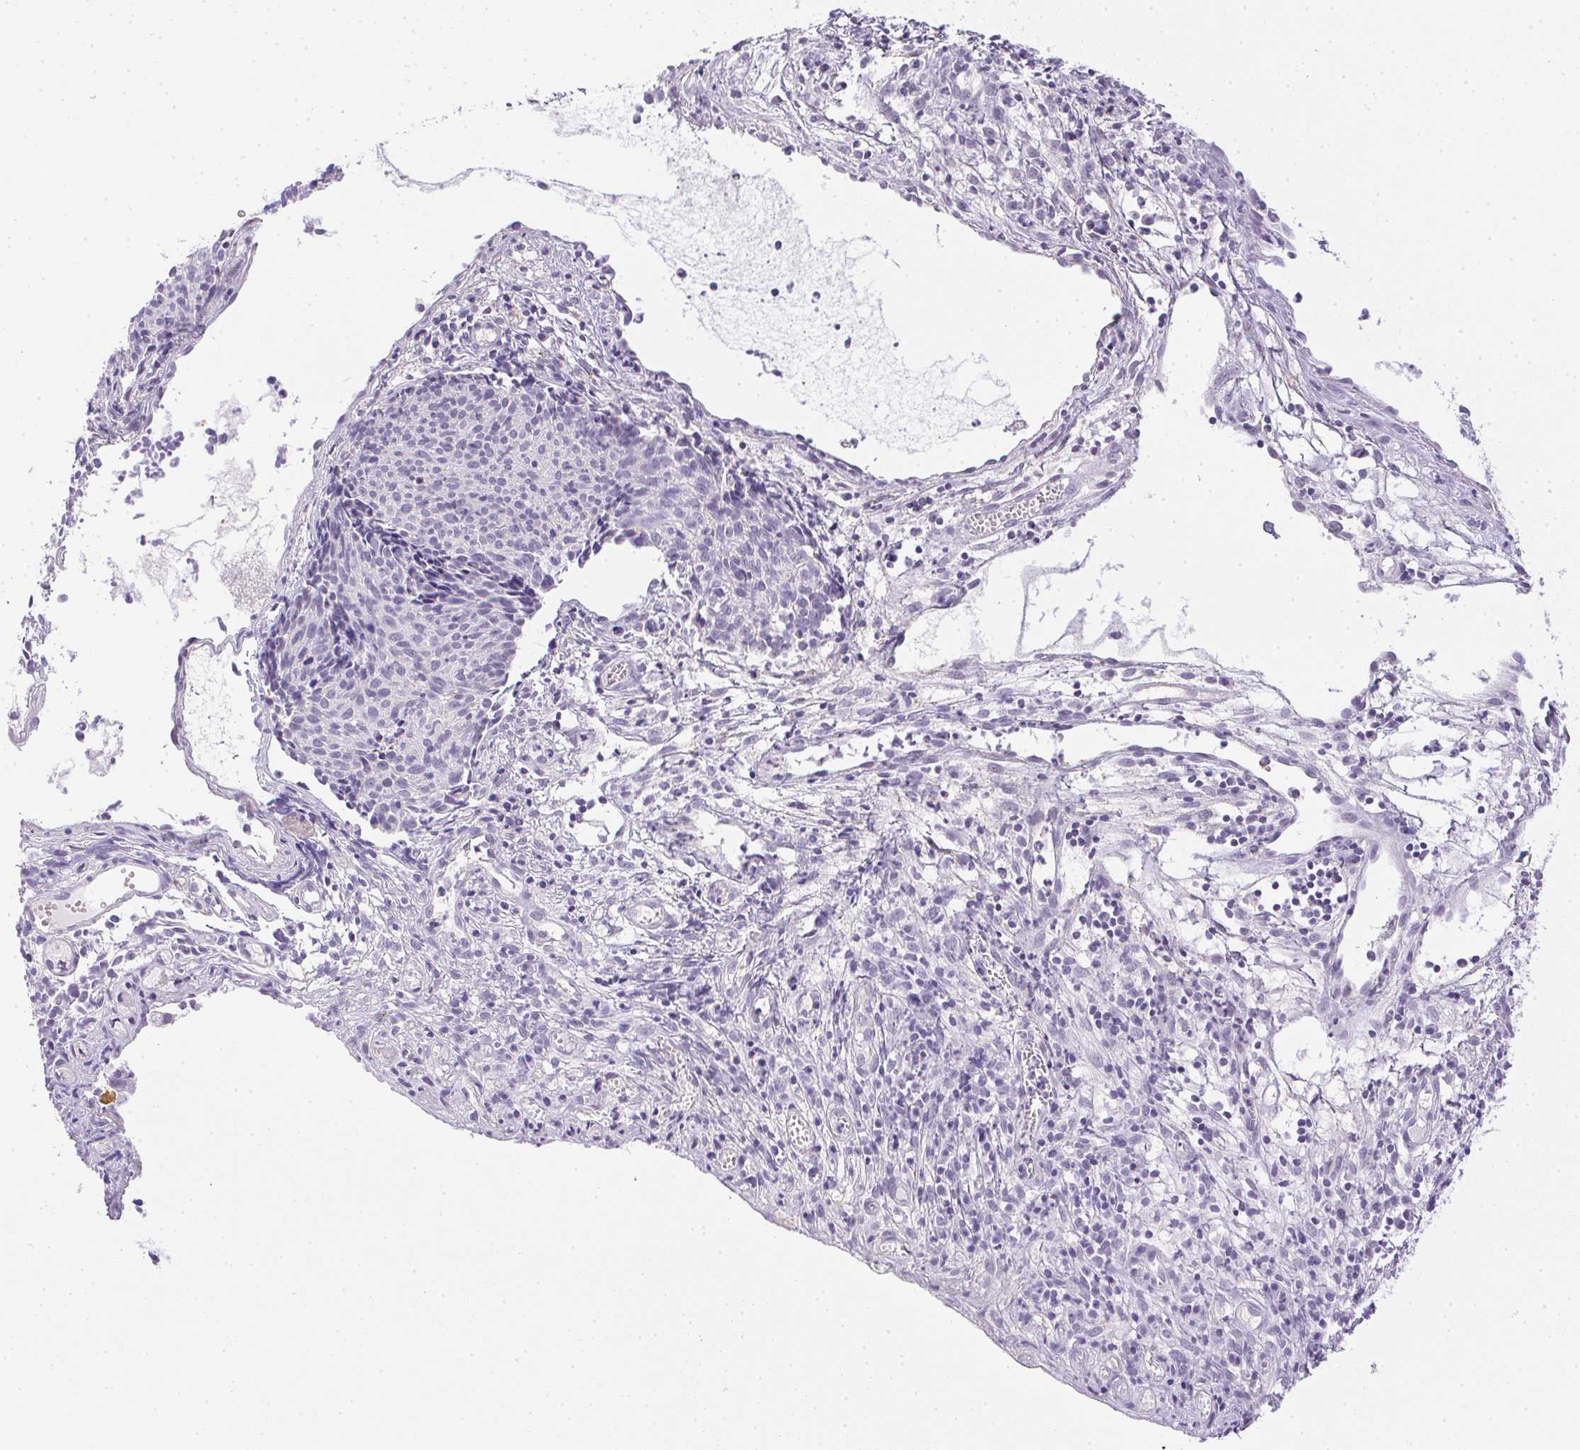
{"staining": {"intensity": "negative", "quantity": "none", "location": "none"}, "tissue": "cervical cancer", "cell_type": "Tumor cells", "image_type": "cancer", "snomed": [{"axis": "morphology", "description": "Squamous cell carcinoma, NOS"}, {"axis": "topography", "description": "Cervix"}], "caption": "DAB (3,3'-diaminobenzidine) immunohistochemical staining of human squamous cell carcinoma (cervical) displays no significant expression in tumor cells.", "gene": "PRL", "patient": {"sex": "female", "age": 30}}